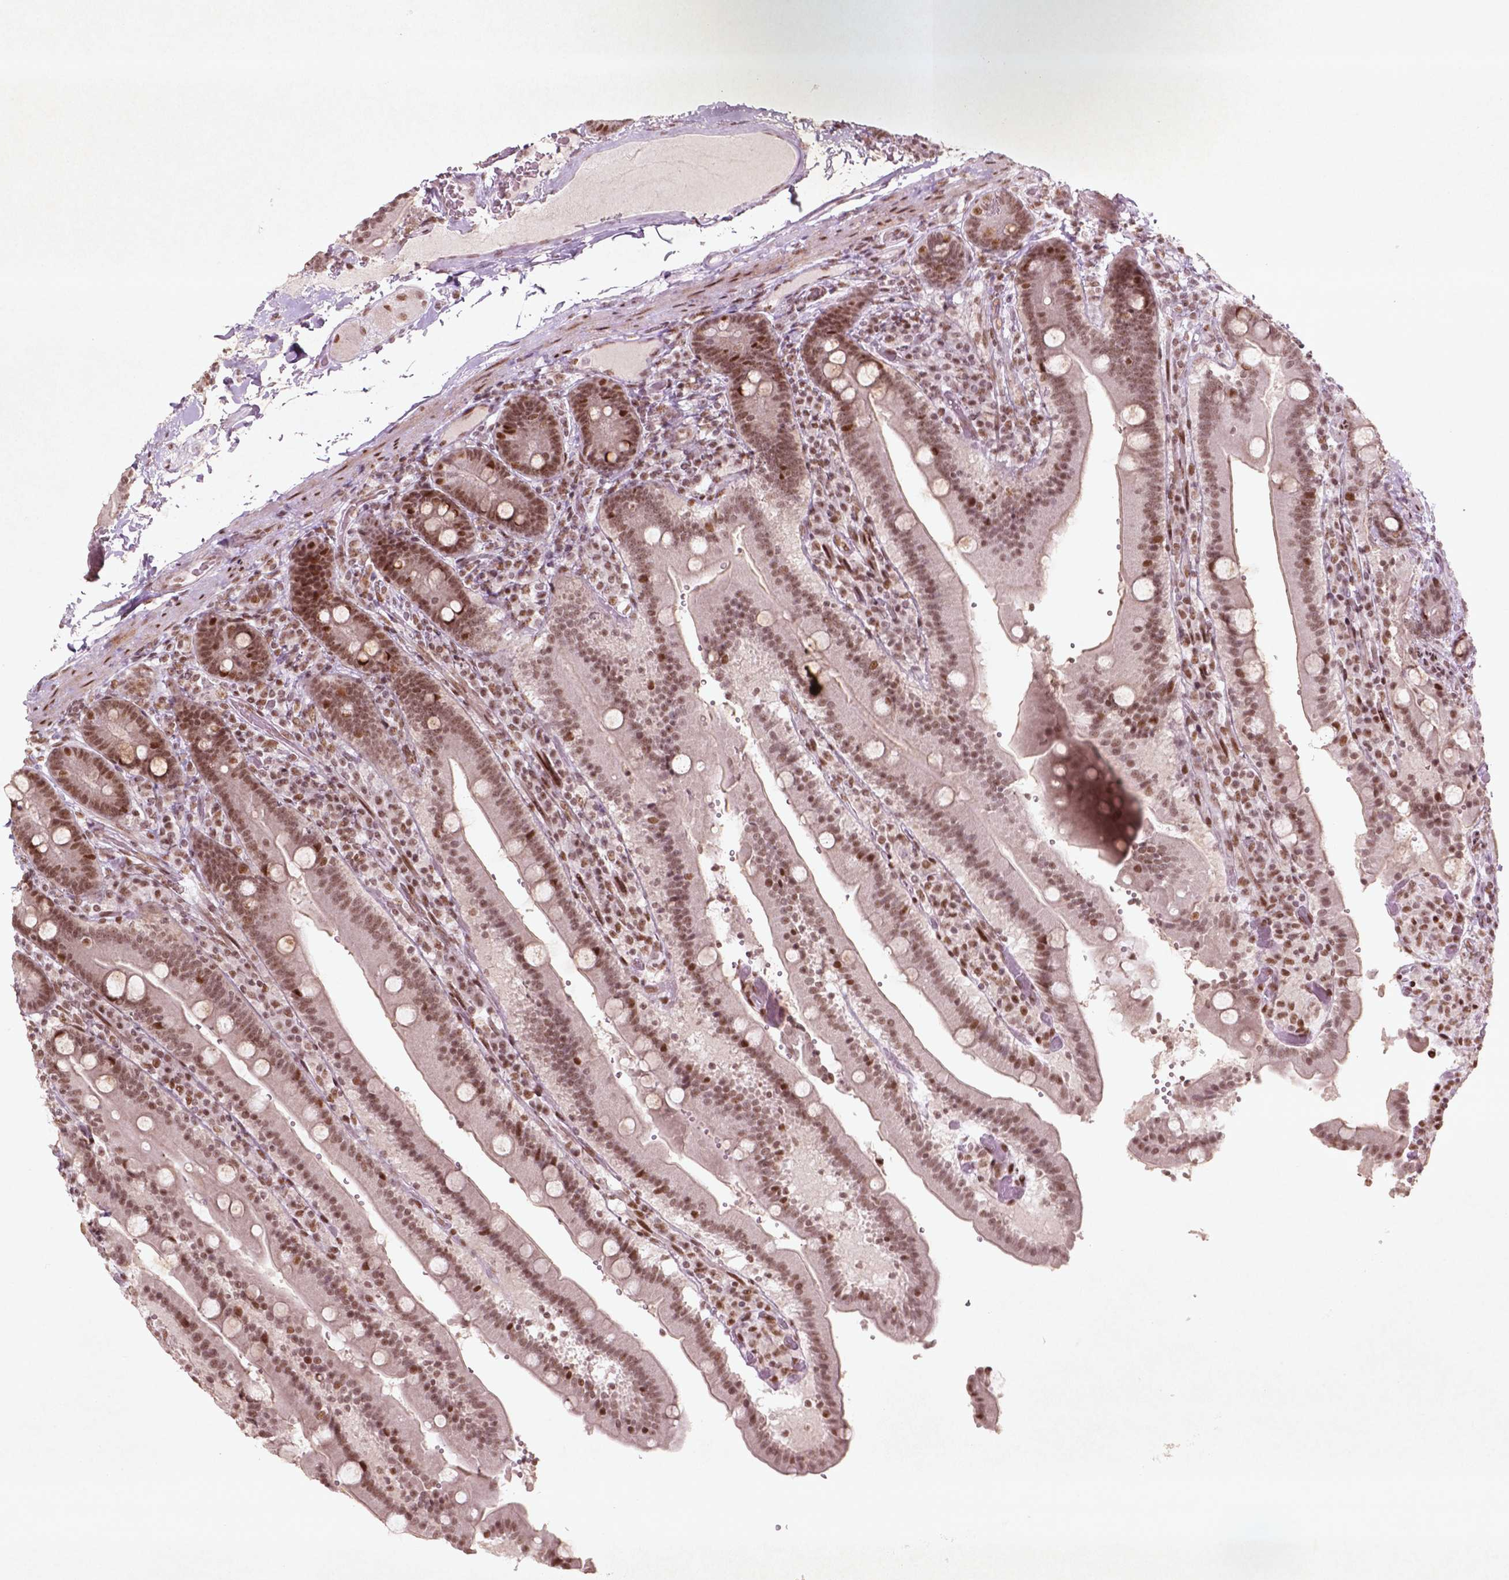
{"staining": {"intensity": "moderate", "quantity": ">75%", "location": "nuclear"}, "tissue": "duodenum", "cell_type": "Glandular cells", "image_type": "normal", "snomed": [{"axis": "morphology", "description": "Normal tissue, NOS"}, {"axis": "topography", "description": "Duodenum"}], "caption": "Immunohistochemistry histopathology image of unremarkable duodenum stained for a protein (brown), which displays medium levels of moderate nuclear expression in about >75% of glandular cells.", "gene": "HMG20B", "patient": {"sex": "female", "age": 62}}